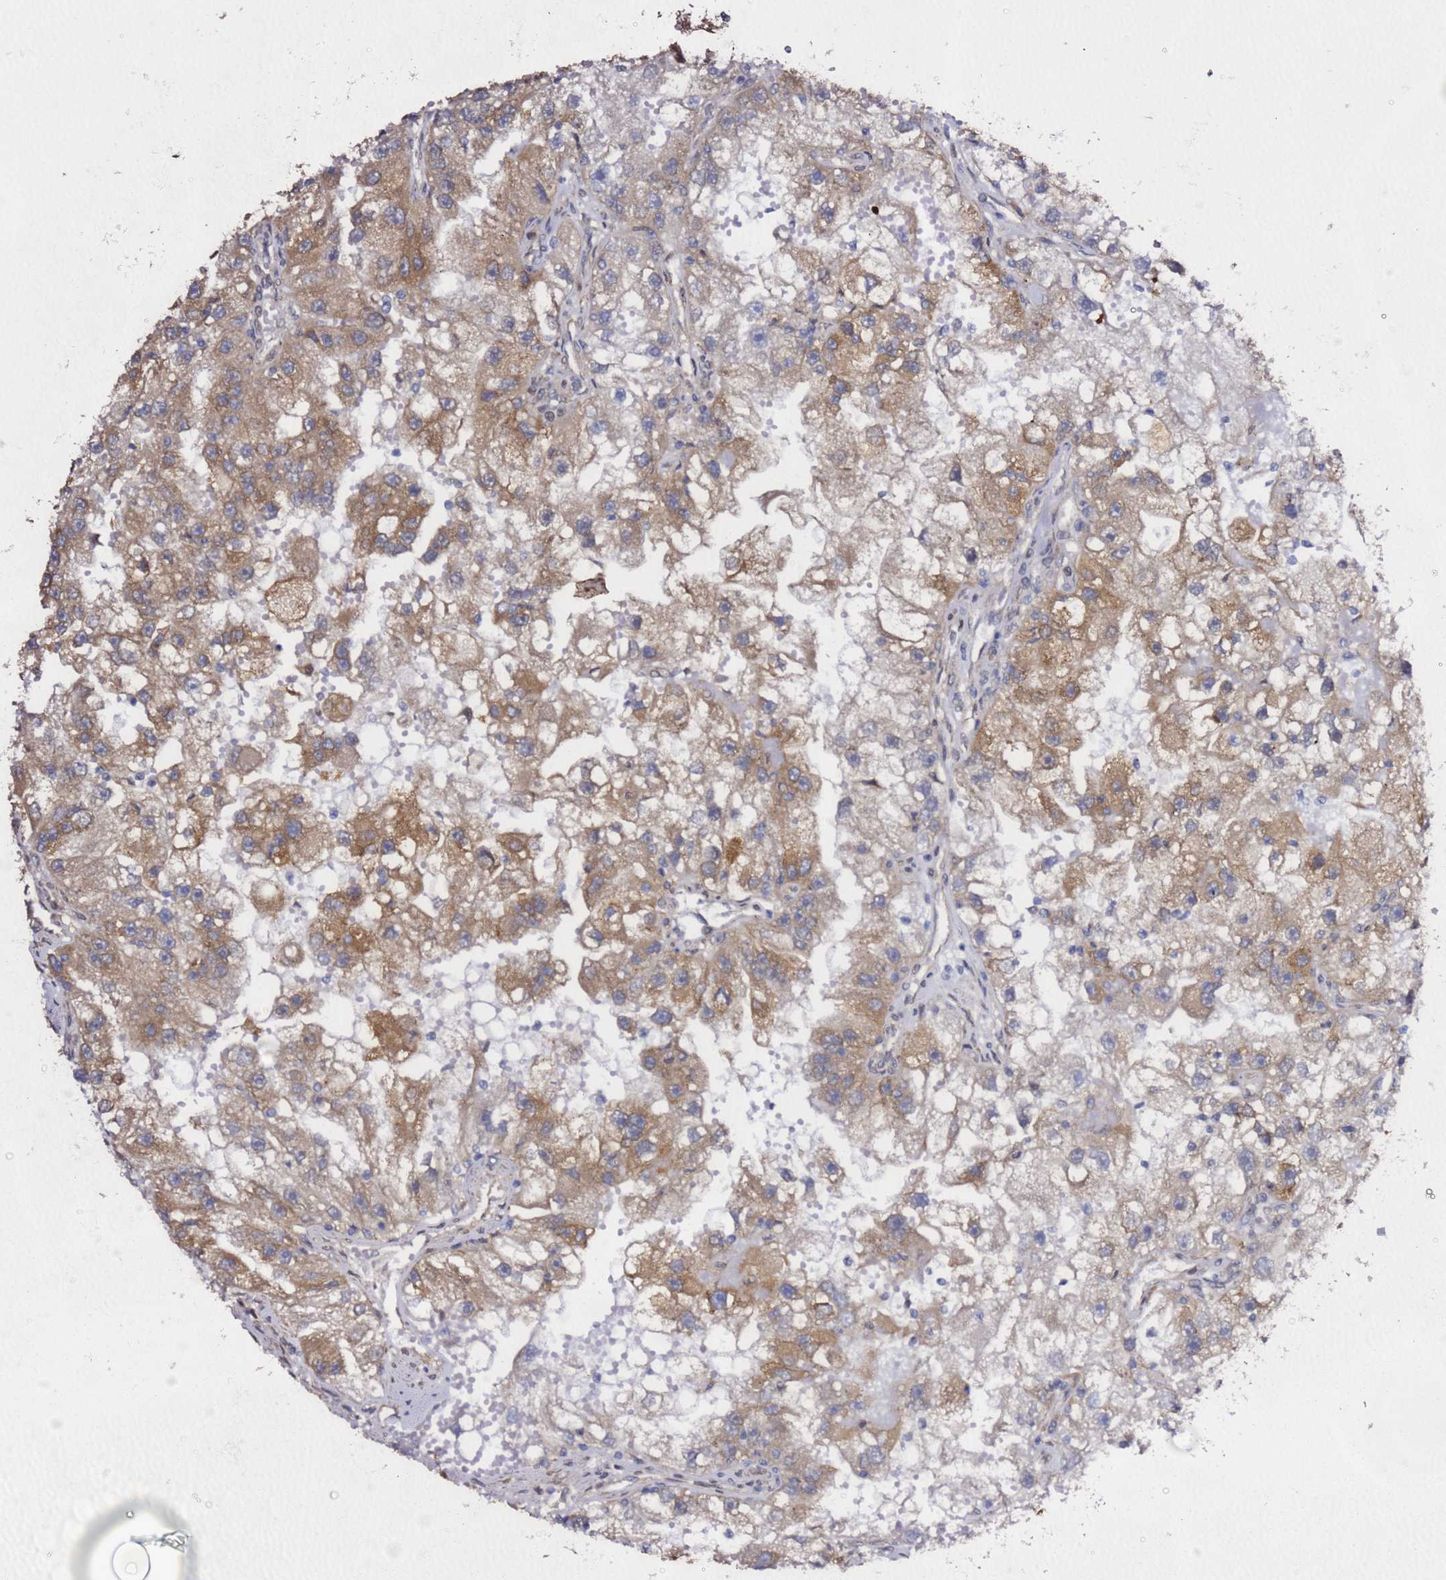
{"staining": {"intensity": "moderate", "quantity": ">75%", "location": "cytoplasmic/membranous"}, "tissue": "renal cancer", "cell_type": "Tumor cells", "image_type": "cancer", "snomed": [{"axis": "morphology", "description": "Adenocarcinoma, NOS"}, {"axis": "topography", "description": "Kidney"}], "caption": "Renal adenocarcinoma stained with a protein marker reveals moderate staining in tumor cells.", "gene": "PRKAB2", "patient": {"sex": "male", "age": 63}}